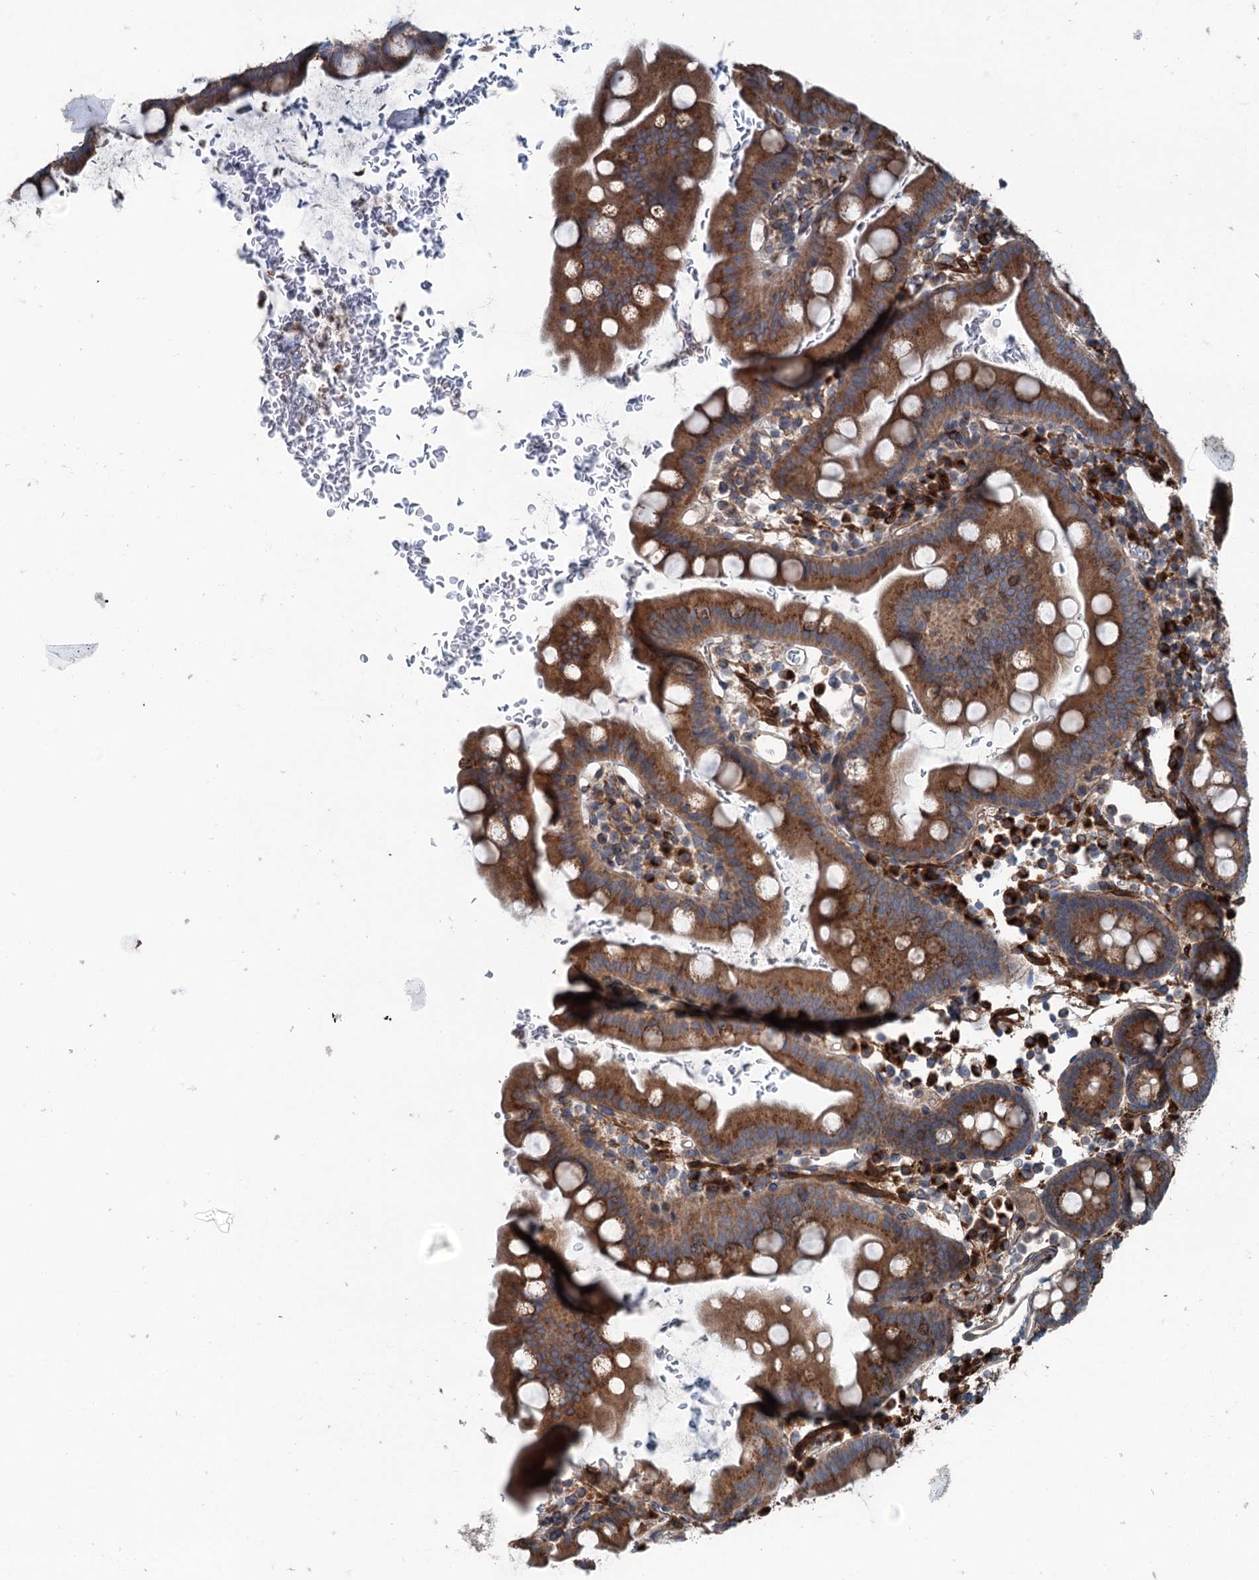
{"staining": {"intensity": "strong", "quantity": ">75%", "location": "cytoplasmic/membranous"}, "tissue": "small intestine", "cell_type": "Glandular cells", "image_type": "normal", "snomed": [{"axis": "morphology", "description": "Normal tissue, NOS"}, {"axis": "topography", "description": "Stomach, upper"}, {"axis": "topography", "description": "Stomach, lower"}, {"axis": "topography", "description": "Small intestine"}], "caption": "IHC photomicrograph of benign small intestine: small intestine stained using immunohistochemistry reveals high levels of strong protein expression localized specifically in the cytoplasmic/membranous of glandular cells, appearing as a cytoplasmic/membranous brown color.", "gene": "CALCOCO1", "patient": {"sex": "male", "age": 68}}